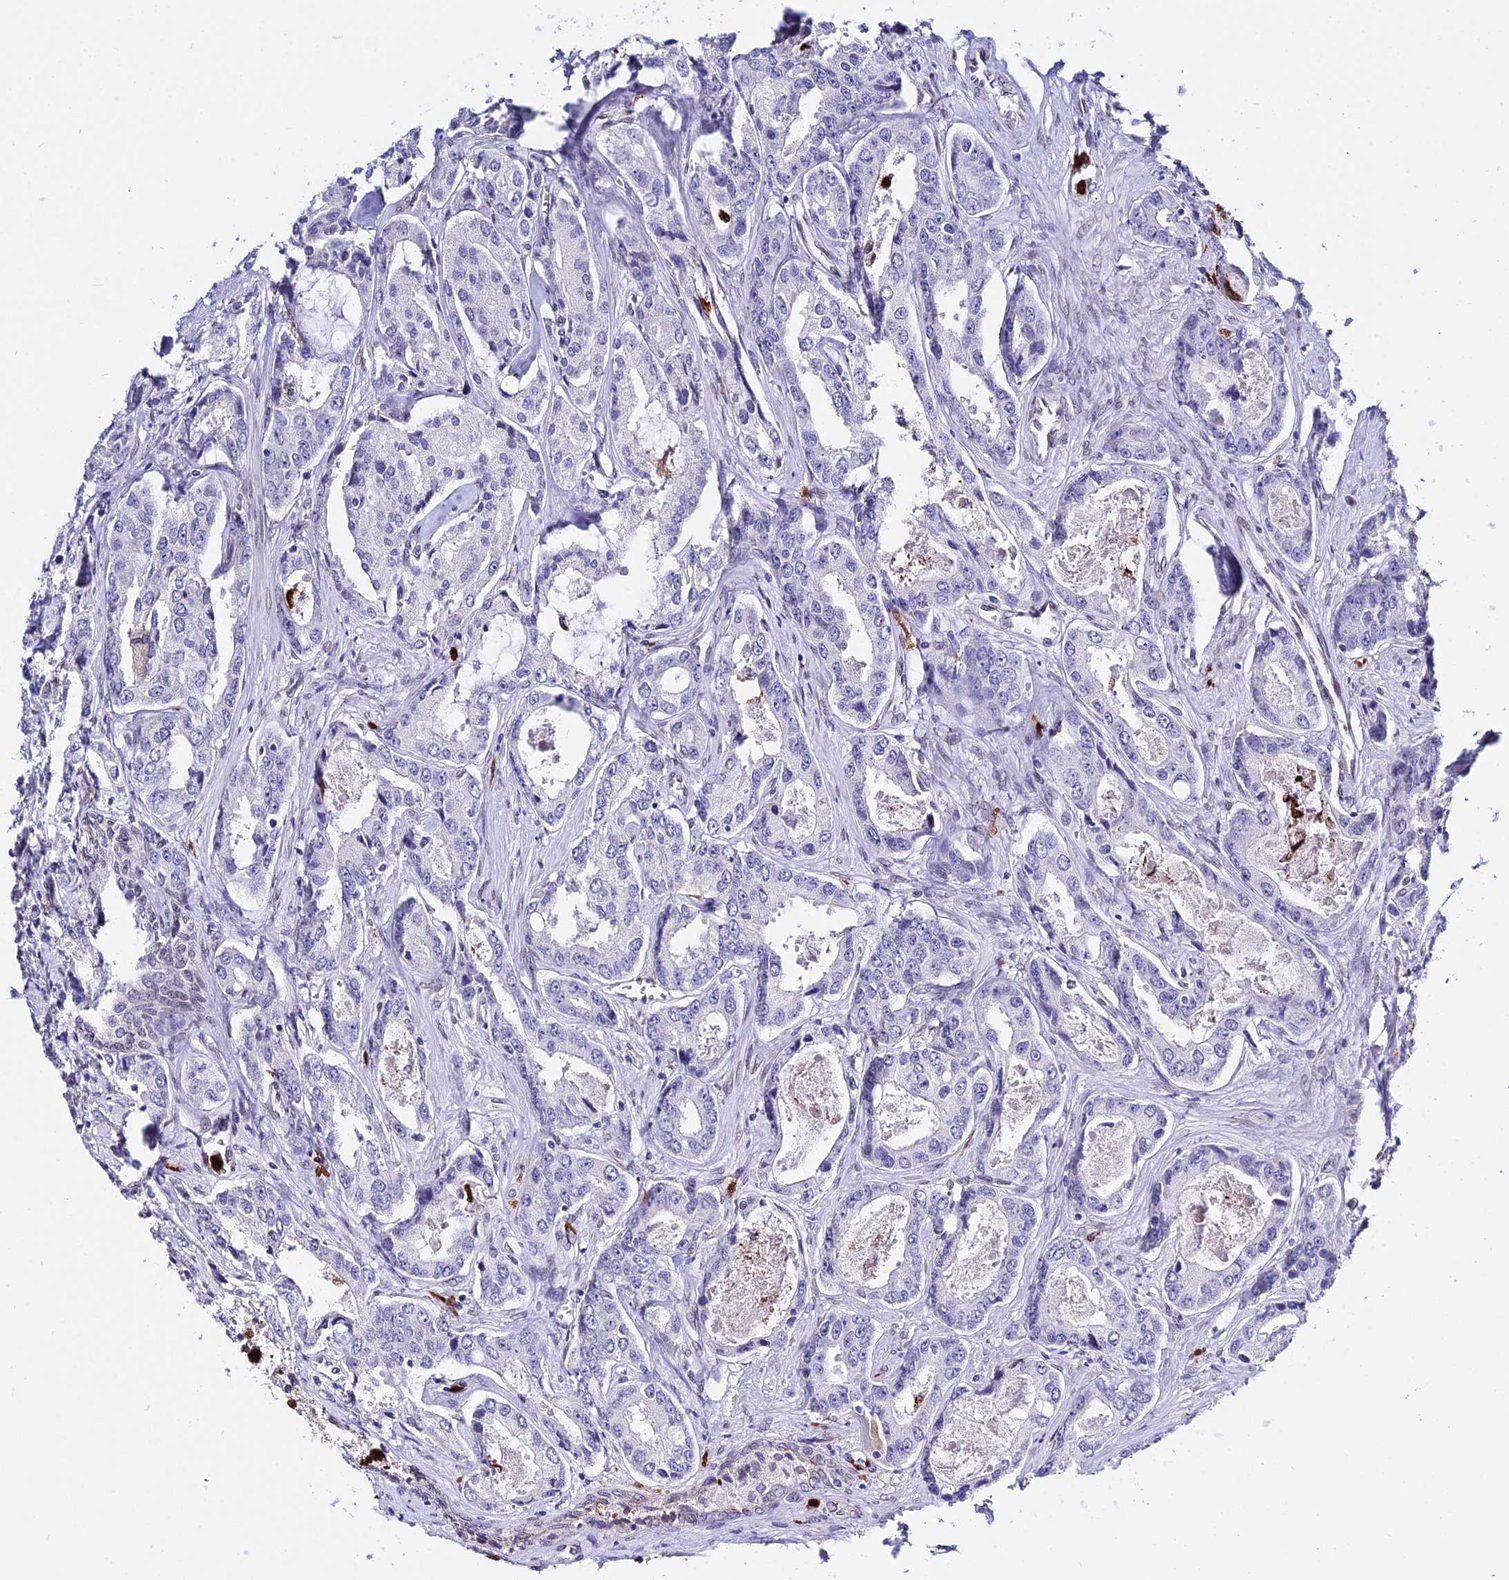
{"staining": {"intensity": "negative", "quantity": "none", "location": "none"}, "tissue": "prostate cancer", "cell_type": "Tumor cells", "image_type": "cancer", "snomed": [{"axis": "morphology", "description": "Adenocarcinoma, Low grade"}, {"axis": "topography", "description": "Prostate"}], "caption": "Tumor cells are negative for brown protein staining in prostate cancer. (IHC, brightfield microscopy, high magnification).", "gene": "MCM10", "patient": {"sex": "male", "age": 68}}